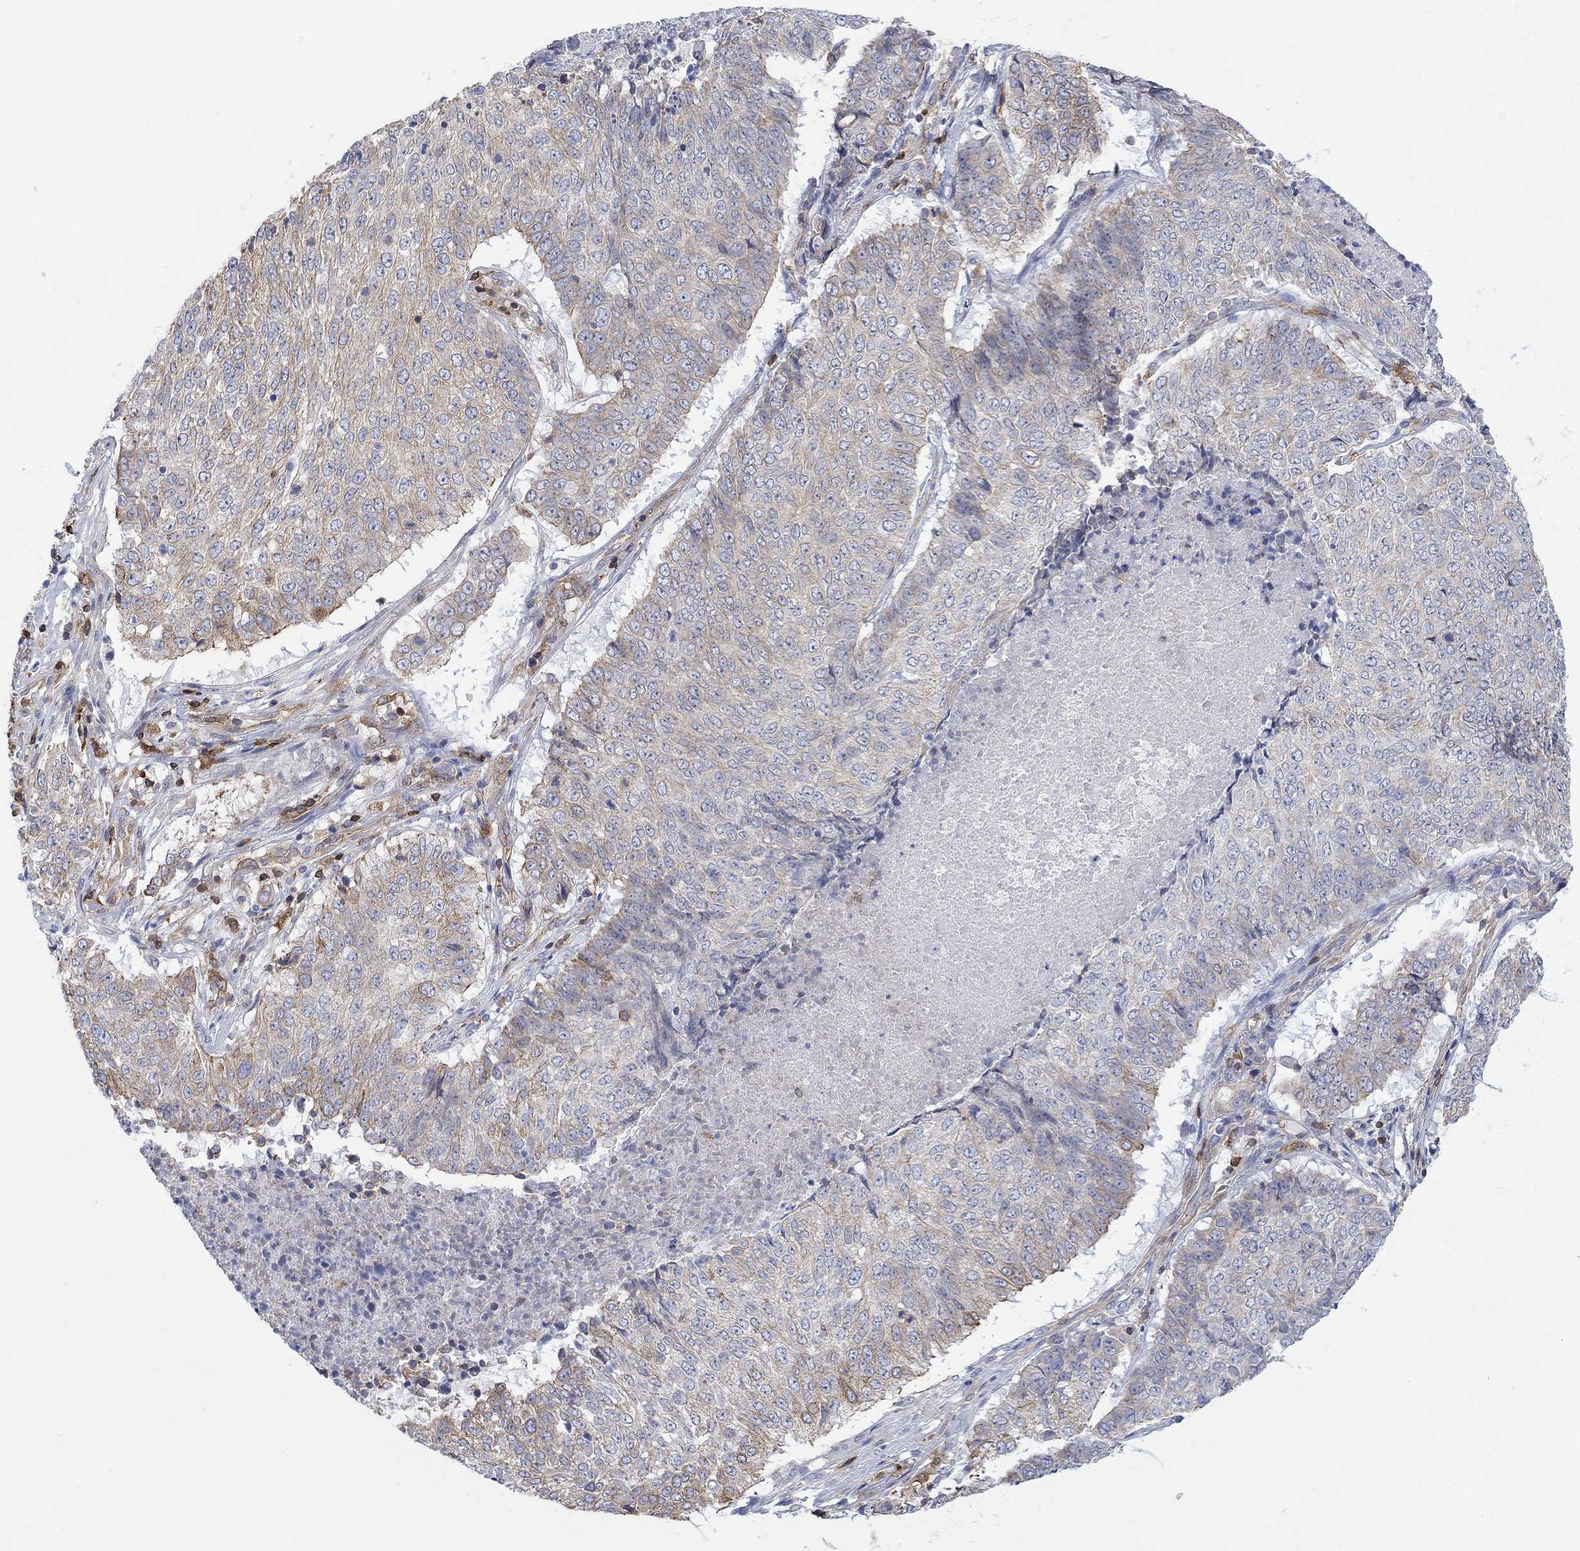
{"staining": {"intensity": "negative", "quantity": "none", "location": "none"}, "tissue": "lung cancer", "cell_type": "Tumor cells", "image_type": "cancer", "snomed": [{"axis": "morphology", "description": "Squamous cell carcinoma, NOS"}, {"axis": "topography", "description": "Lung"}], "caption": "A photomicrograph of human lung cancer is negative for staining in tumor cells. (Stains: DAB (3,3'-diaminobenzidine) IHC with hematoxylin counter stain, Microscopy: brightfield microscopy at high magnification).", "gene": "GBP5", "patient": {"sex": "male", "age": 64}}